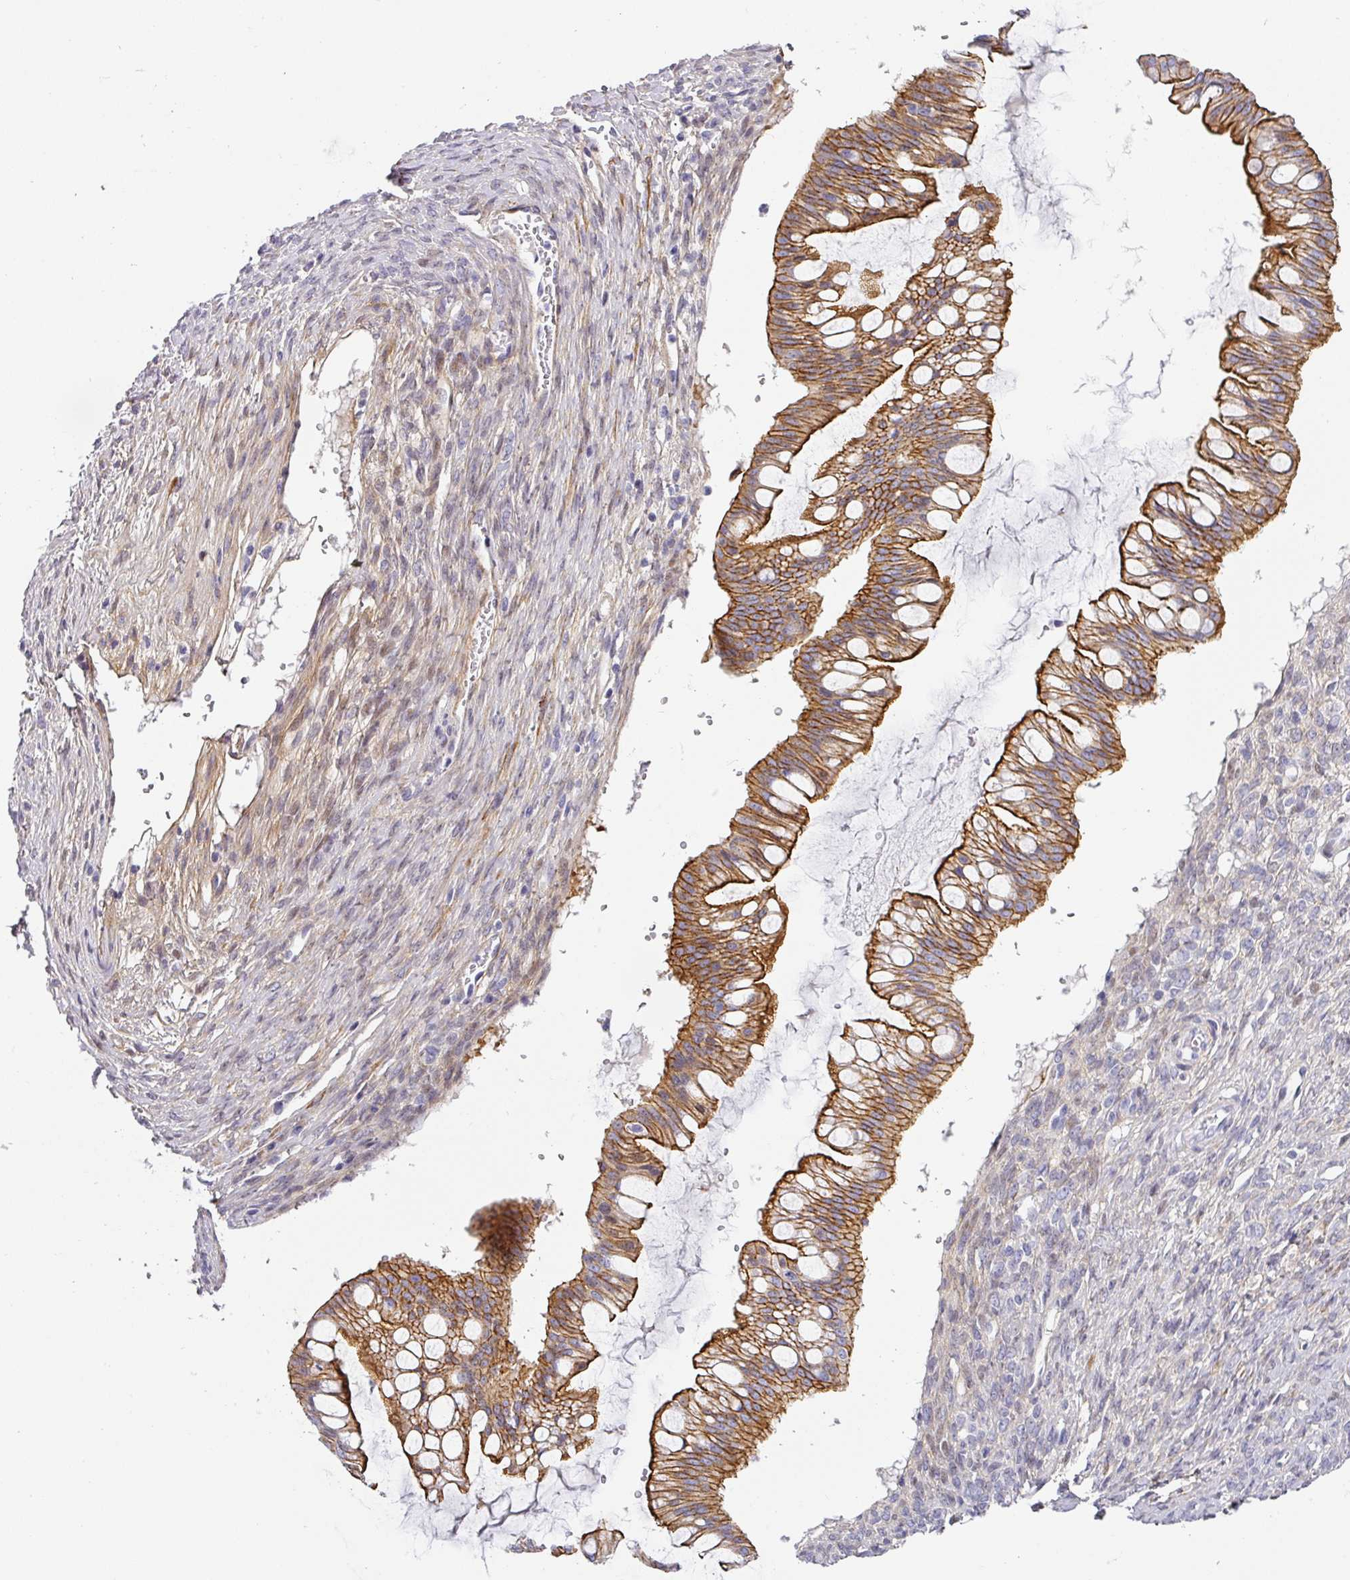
{"staining": {"intensity": "strong", "quantity": ">75%", "location": "cytoplasmic/membranous"}, "tissue": "ovarian cancer", "cell_type": "Tumor cells", "image_type": "cancer", "snomed": [{"axis": "morphology", "description": "Cystadenocarcinoma, mucinous, NOS"}, {"axis": "topography", "description": "Ovary"}], "caption": "Ovarian cancer (mucinous cystadenocarcinoma) stained with DAB IHC reveals high levels of strong cytoplasmic/membranous staining in about >75% of tumor cells.", "gene": "ANKRD29", "patient": {"sex": "female", "age": 73}}